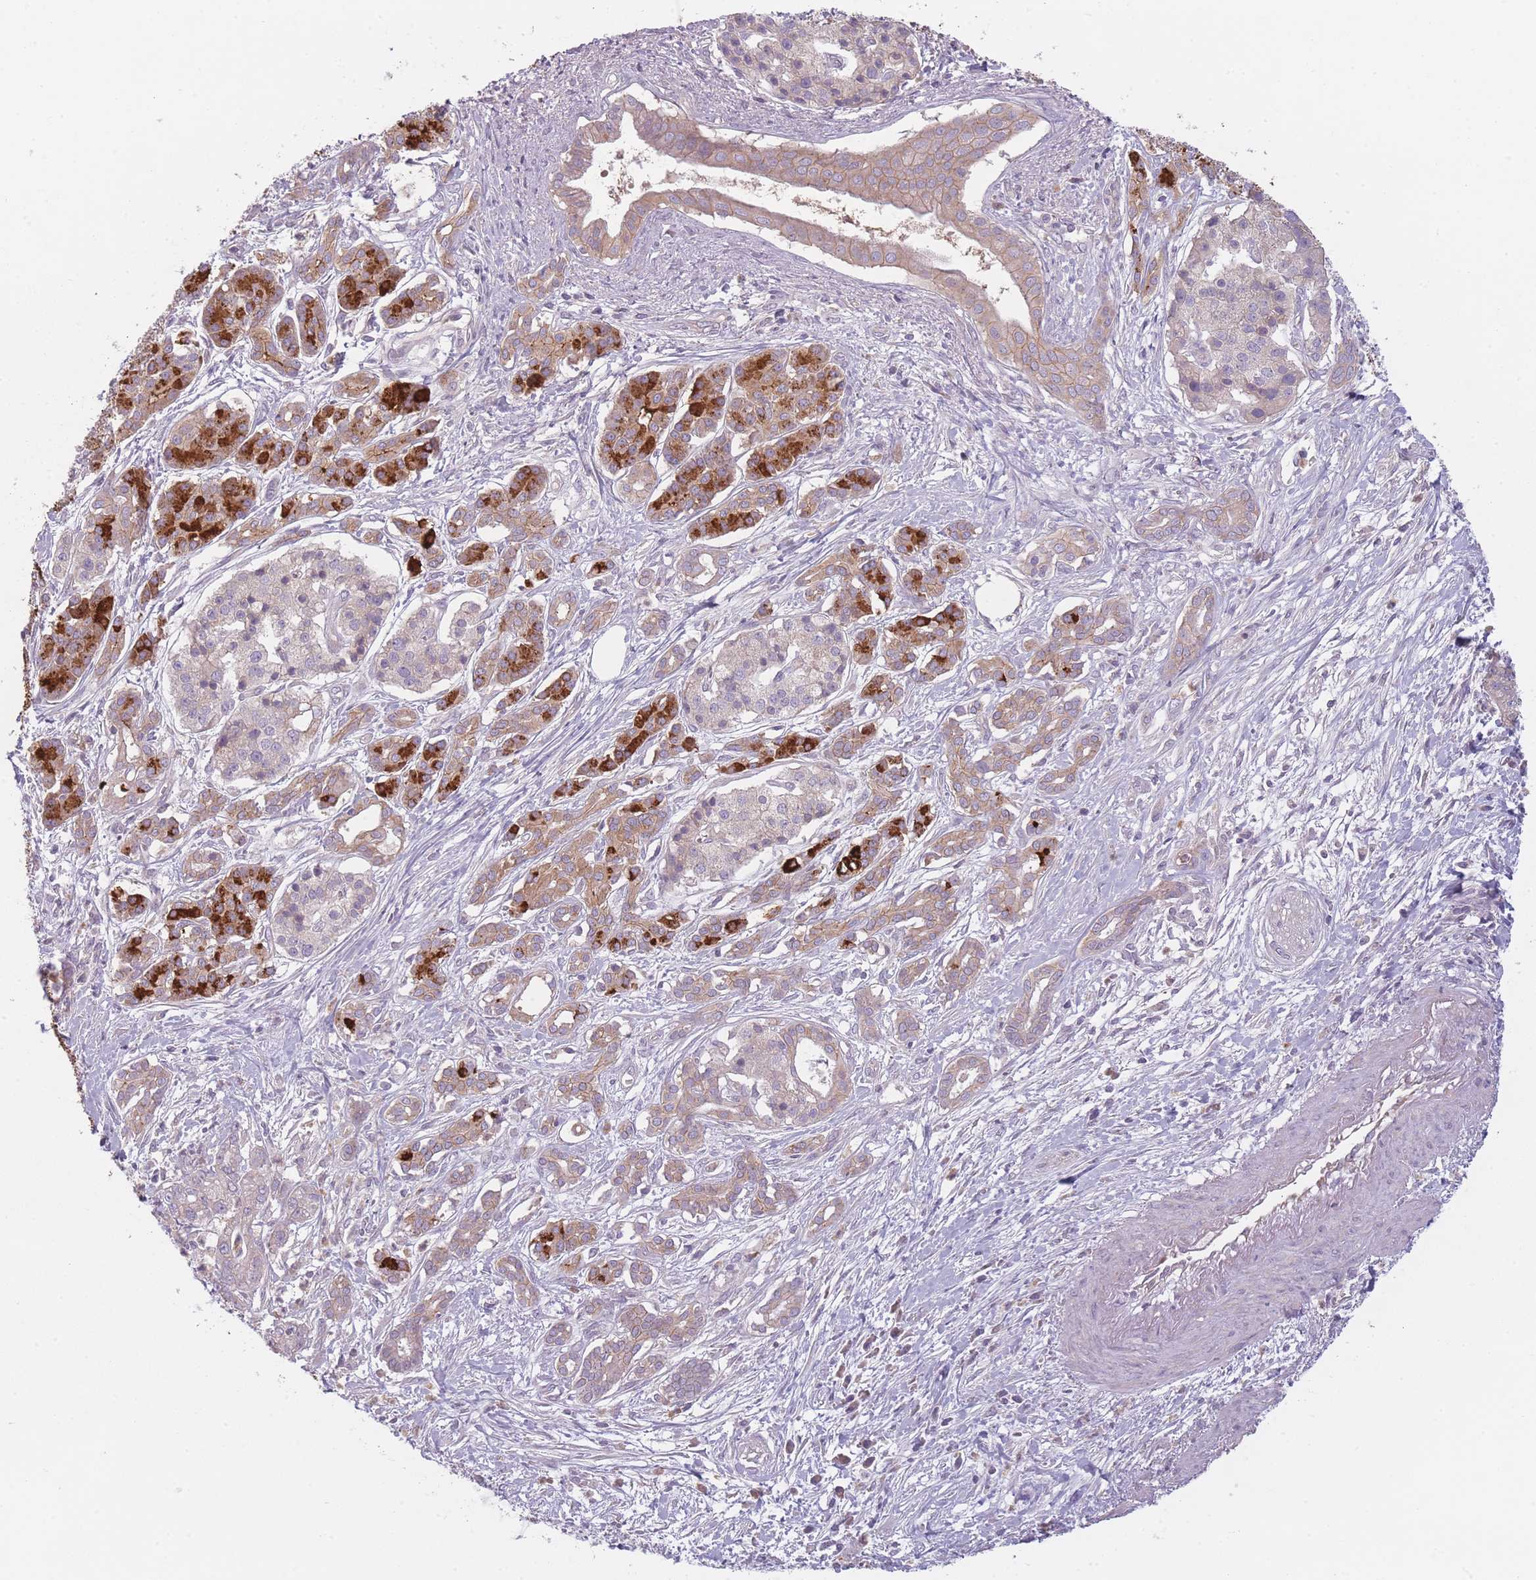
{"staining": {"intensity": "weak", "quantity": "<25%", "location": "cytoplasmic/membranous"}, "tissue": "pancreatic cancer", "cell_type": "Tumor cells", "image_type": "cancer", "snomed": [{"axis": "morphology", "description": "Adenocarcinoma, NOS"}, {"axis": "topography", "description": "Pancreas"}], "caption": "This is an IHC micrograph of human adenocarcinoma (pancreatic). There is no expression in tumor cells.", "gene": "NT5DC2", "patient": {"sex": "male", "age": 69}}